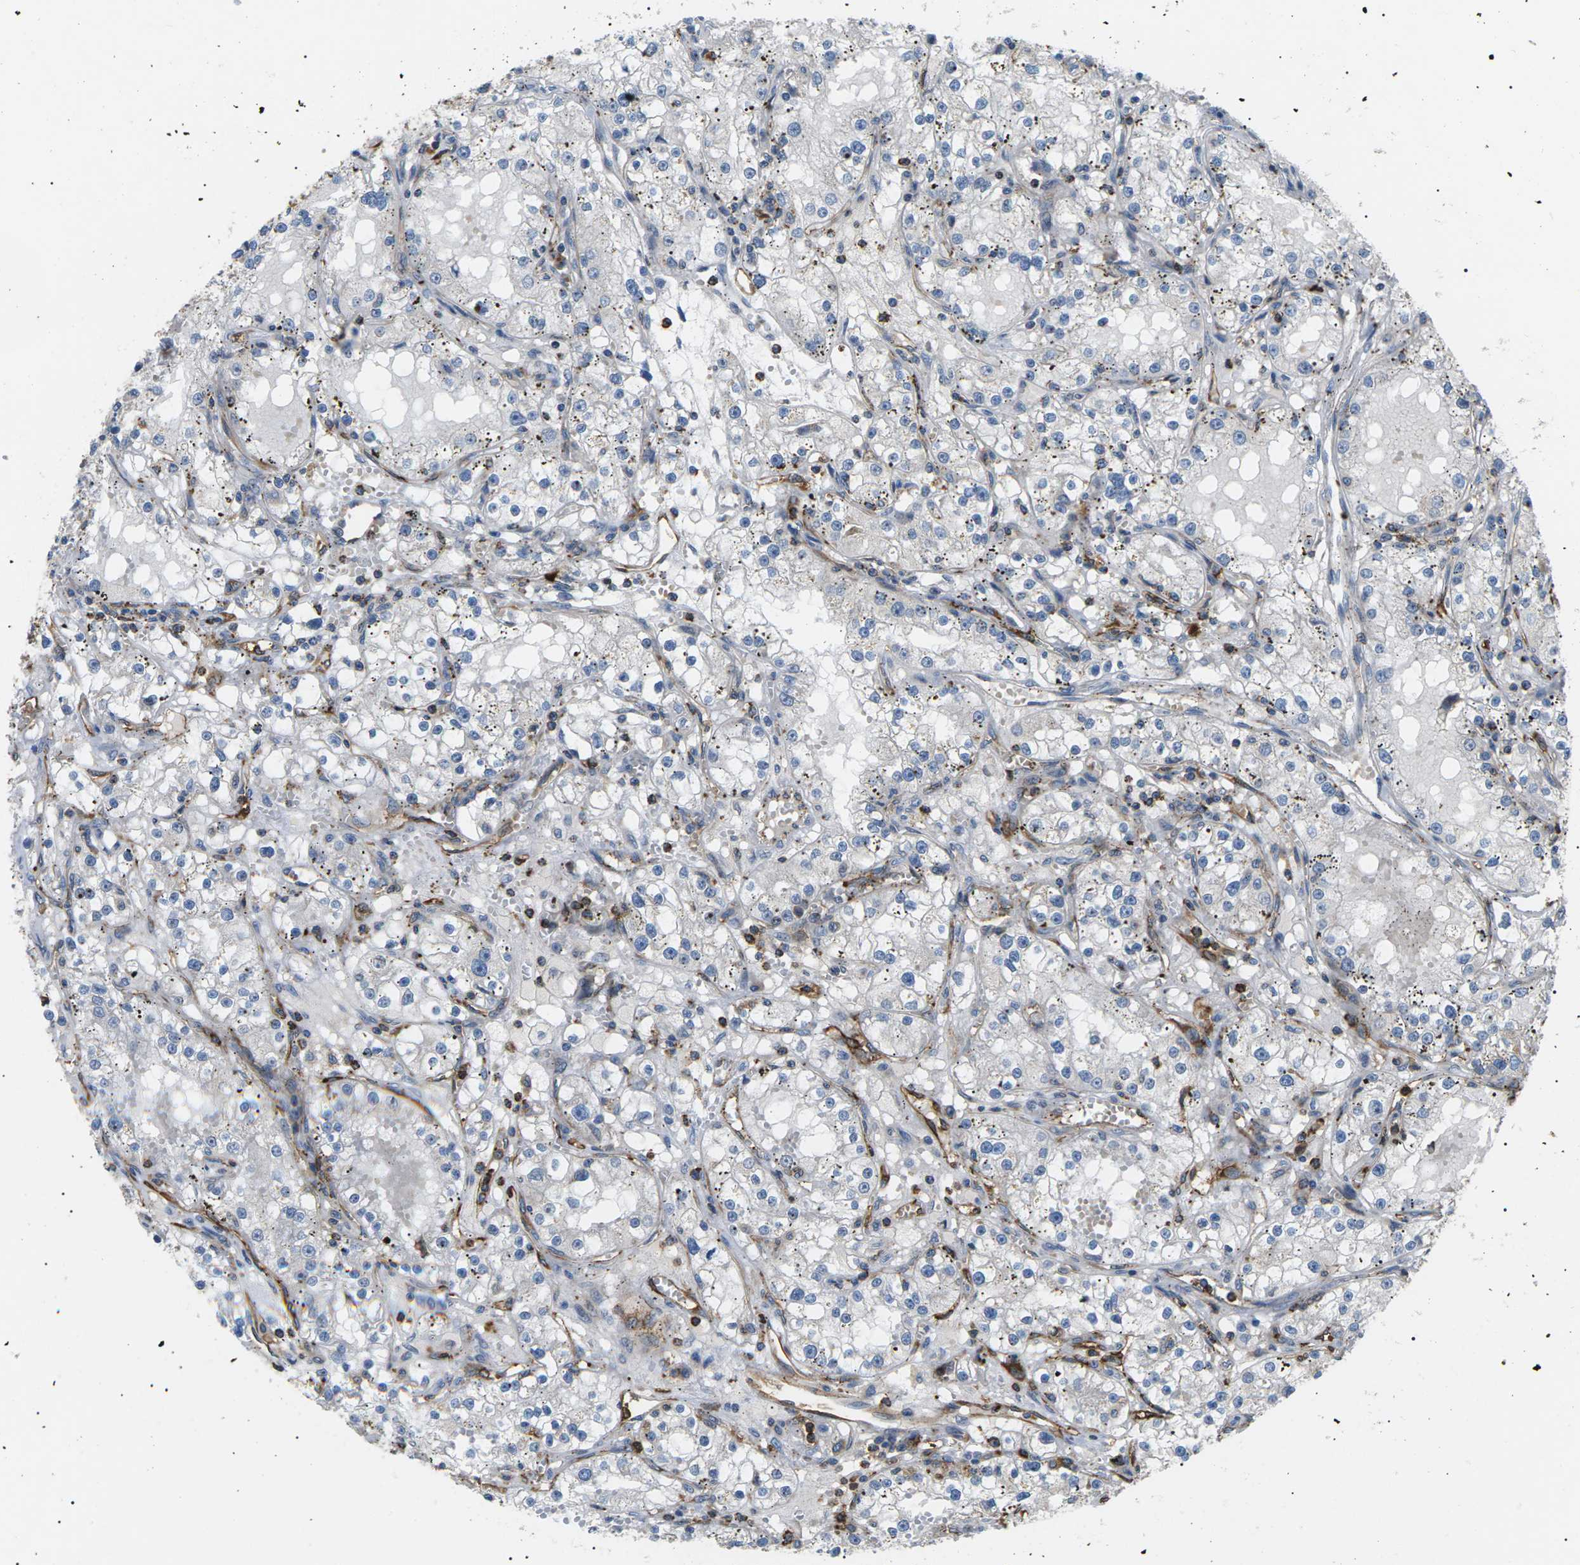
{"staining": {"intensity": "negative", "quantity": "none", "location": "none"}, "tissue": "renal cancer", "cell_type": "Tumor cells", "image_type": "cancer", "snomed": [{"axis": "morphology", "description": "Adenocarcinoma, NOS"}, {"axis": "topography", "description": "Kidney"}], "caption": "A micrograph of human renal cancer is negative for staining in tumor cells.", "gene": "TMTC4", "patient": {"sex": "male", "age": 56}}